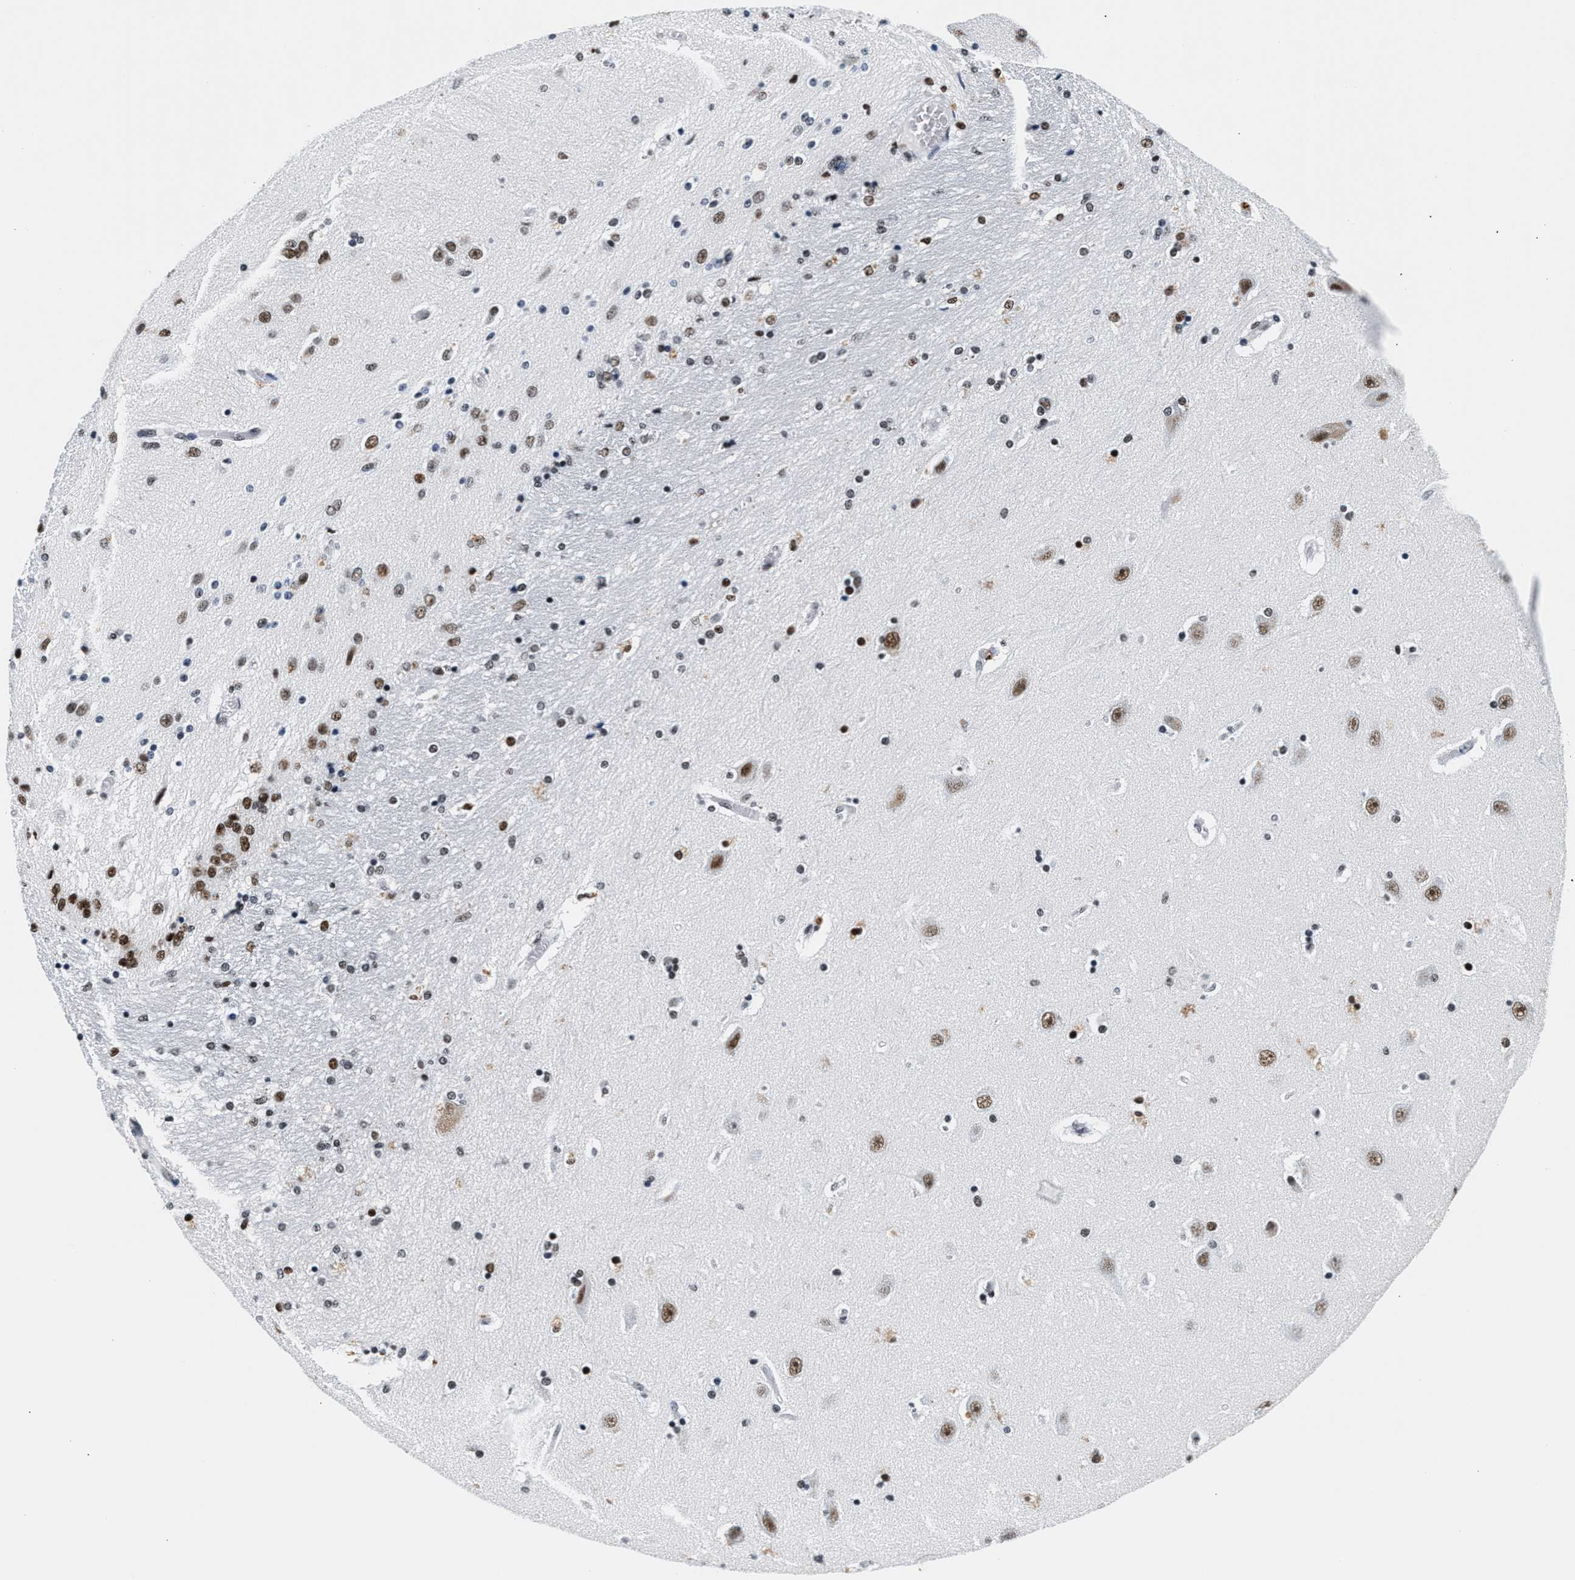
{"staining": {"intensity": "moderate", "quantity": "25%-75%", "location": "nuclear"}, "tissue": "hippocampus", "cell_type": "Glial cells", "image_type": "normal", "snomed": [{"axis": "morphology", "description": "Normal tissue, NOS"}, {"axis": "topography", "description": "Hippocampus"}], "caption": "DAB (3,3'-diaminobenzidine) immunohistochemical staining of unremarkable human hippocampus exhibits moderate nuclear protein expression in about 25%-75% of glial cells. Nuclei are stained in blue.", "gene": "RAD50", "patient": {"sex": "female", "age": 54}}